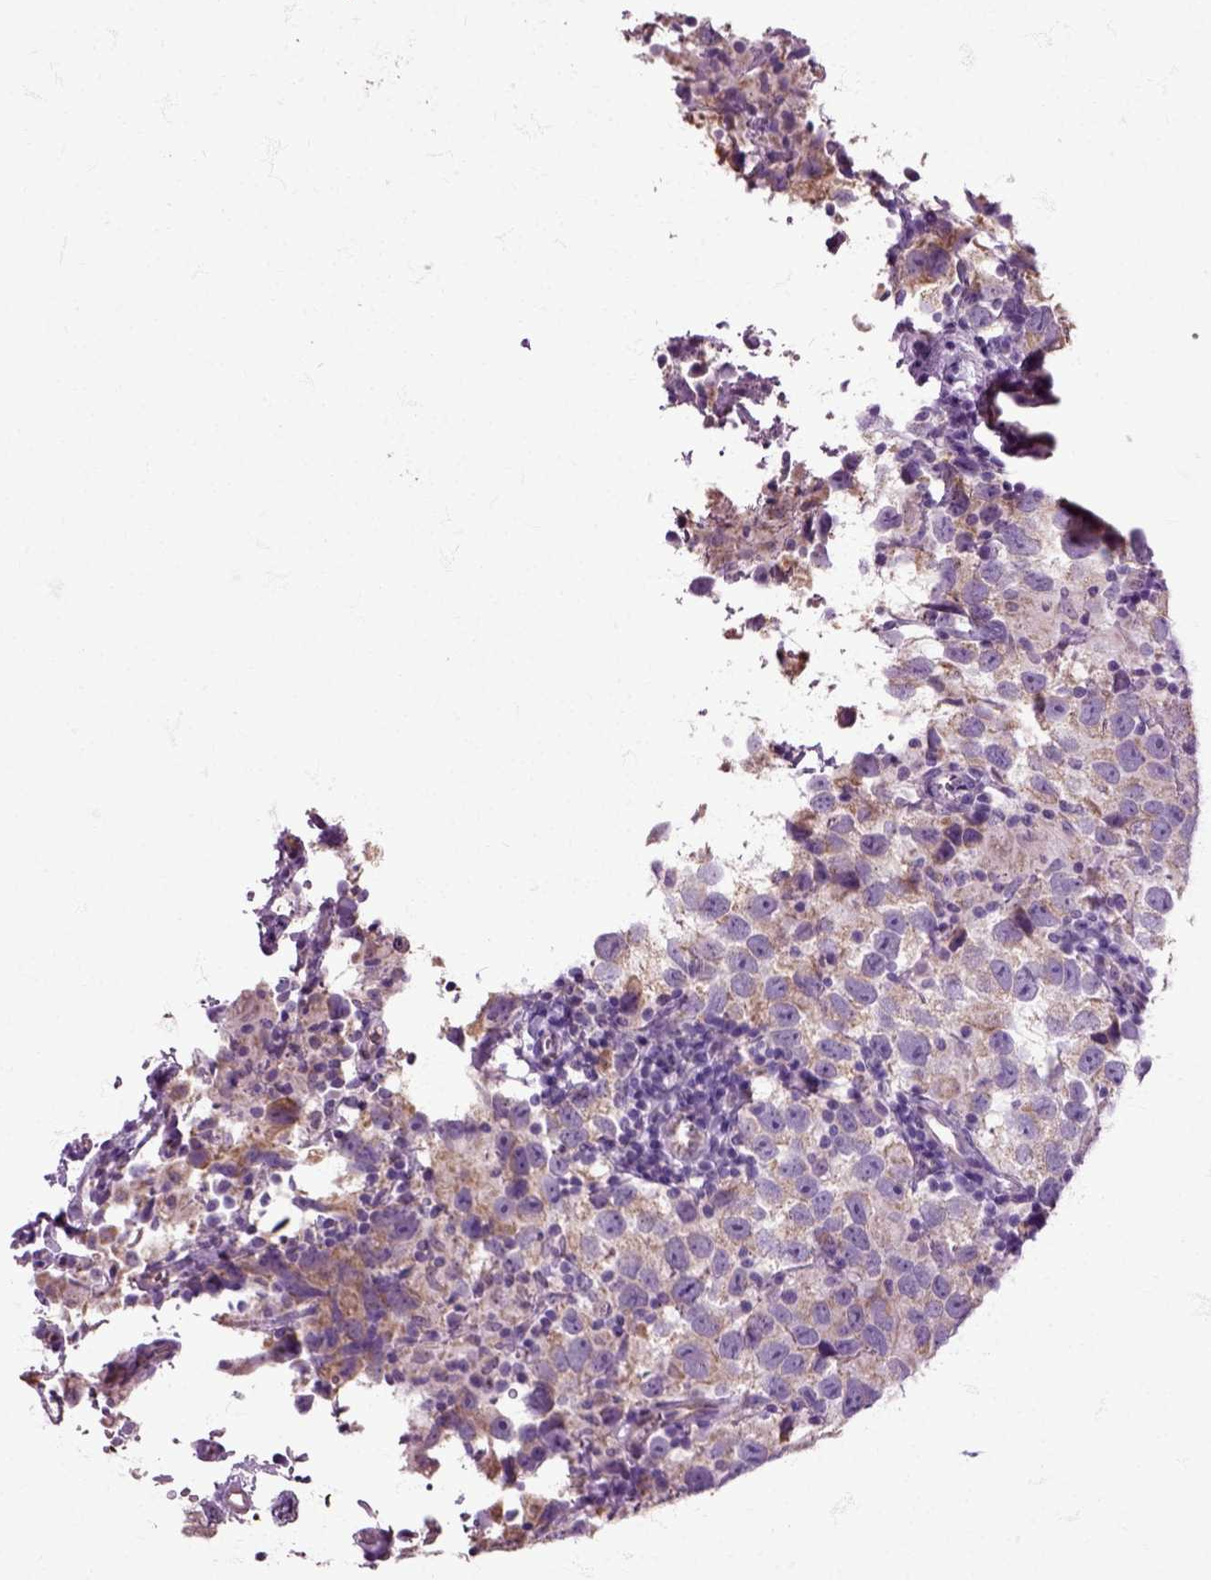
{"staining": {"intensity": "moderate", "quantity": "25%-75%", "location": "cytoplasmic/membranous"}, "tissue": "testis cancer", "cell_type": "Tumor cells", "image_type": "cancer", "snomed": [{"axis": "morphology", "description": "Seminoma, NOS"}, {"axis": "topography", "description": "Testis"}], "caption": "A histopathology image showing moderate cytoplasmic/membranous expression in approximately 25%-75% of tumor cells in testis seminoma, as visualized by brown immunohistochemical staining.", "gene": "HSPA2", "patient": {"sex": "male", "age": 26}}